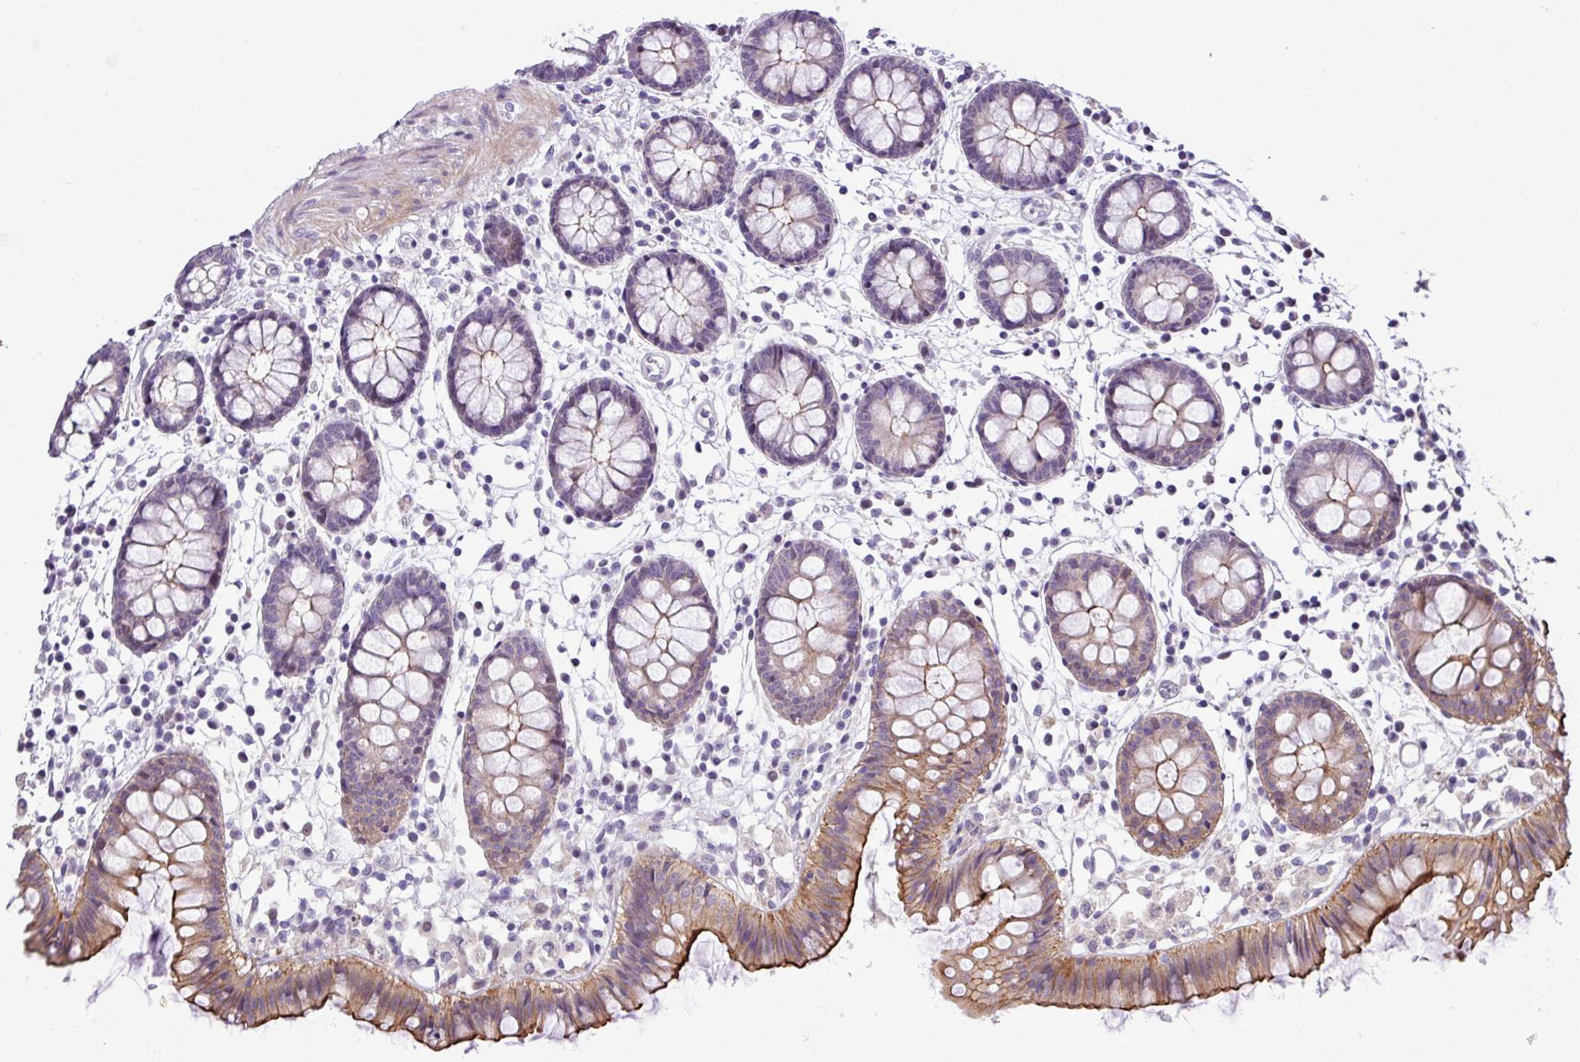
{"staining": {"intensity": "weak", "quantity": ">75%", "location": "cytoplasmic/membranous"}, "tissue": "colon", "cell_type": "Endothelial cells", "image_type": "normal", "snomed": [{"axis": "morphology", "description": "Normal tissue, NOS"}, {"axis": "topography", "description": "Colon"}], "caption": "This histopathology image demonstrates IHC staining of unremarkable human colon, with low weak cytoplasmic/membranous positivity in about >75% of endothelial cells.", "gene": "YLPM1", "patient": {"sex": "female", "age": 84}}